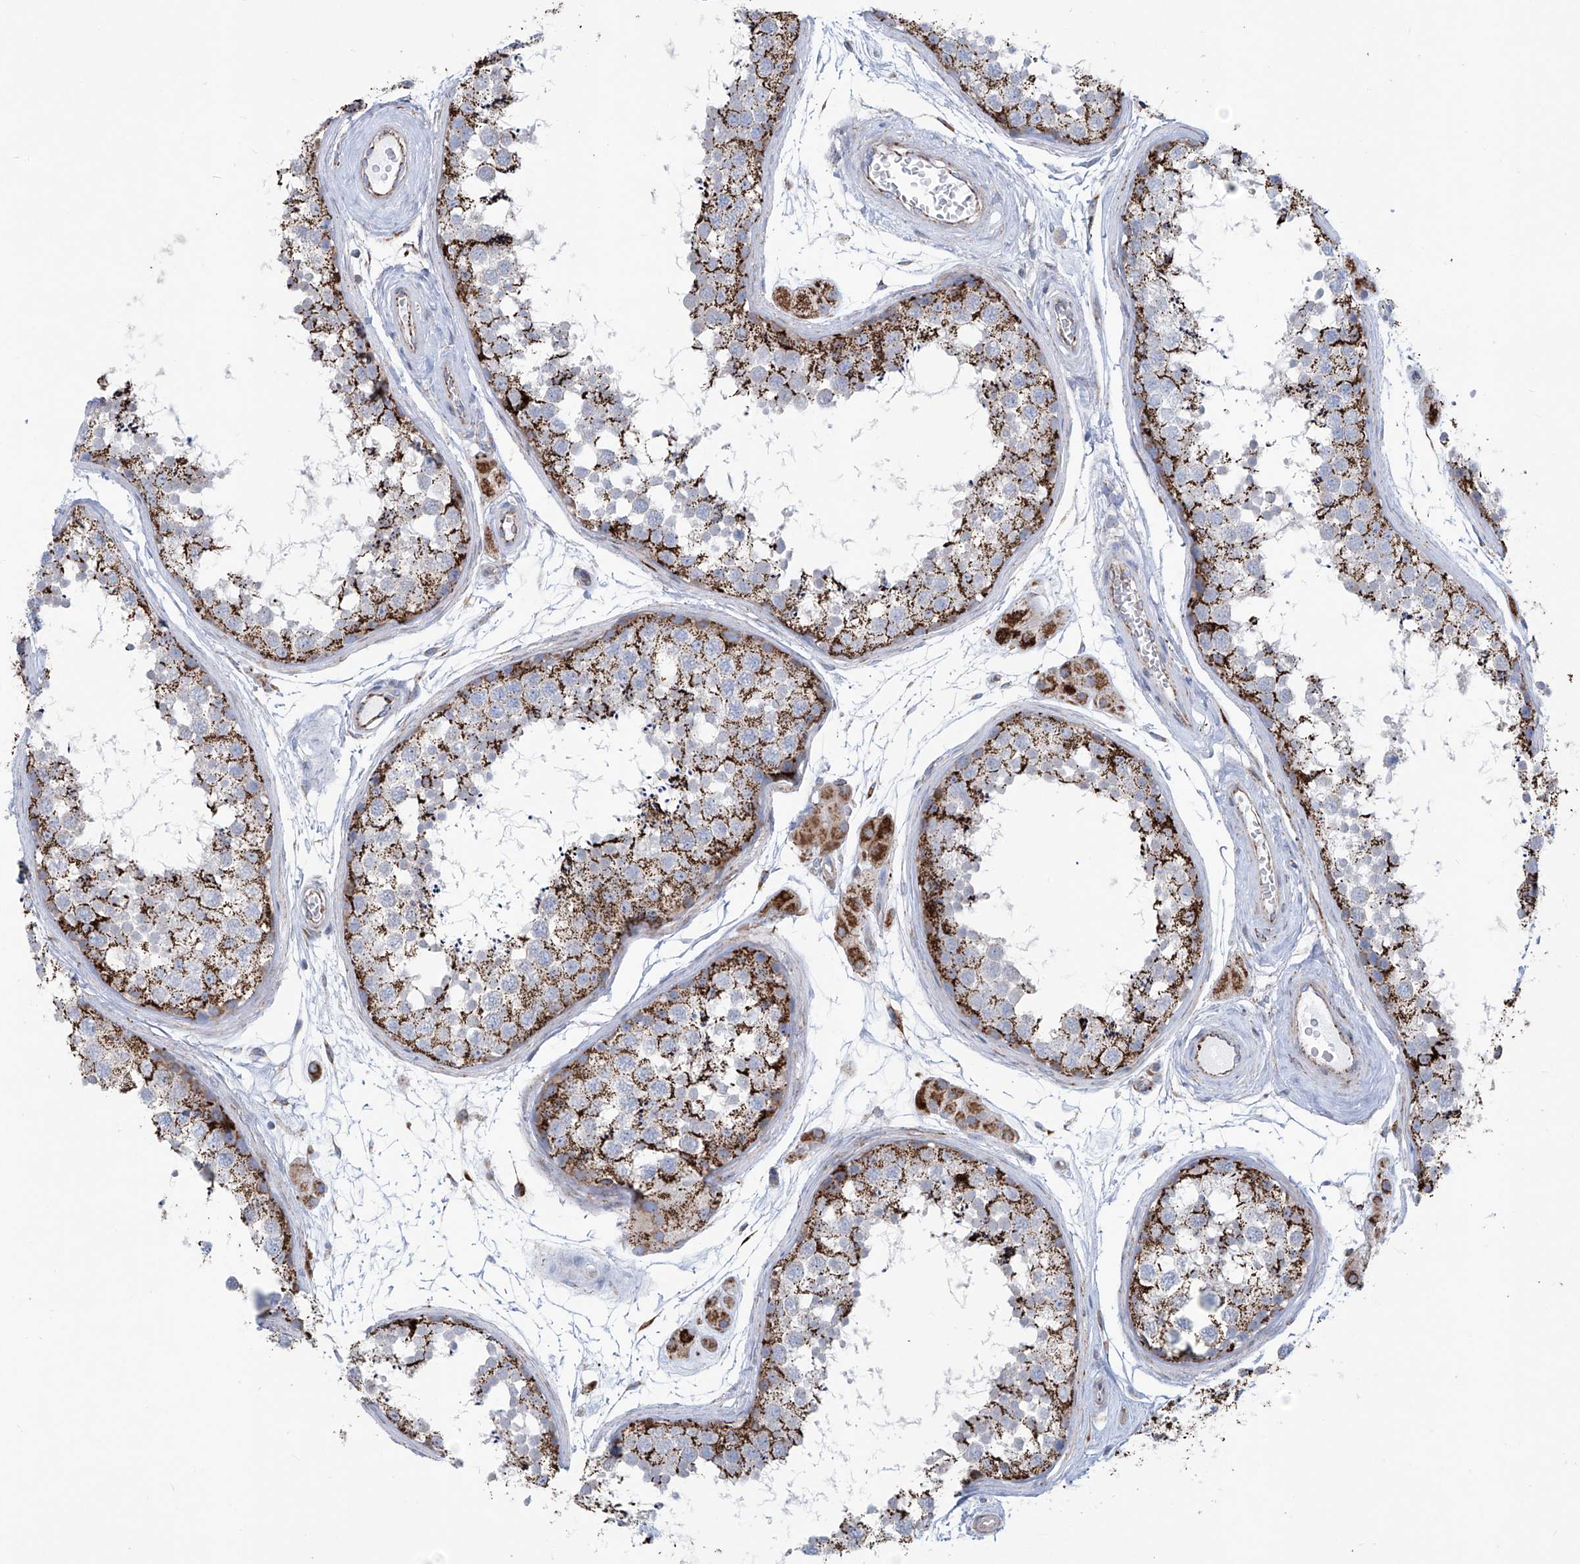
{"staining": {"intensity": "strong", "quantity": "25%-75%", "location": "cytoplasmic/membranous"}, "tissue": "testis", "cell_type": "Cells in seminiferous ducts", "image_type": "normal", "snomed": [{"axis": "morphology", "description": "Normal tissue, NOS"}, {"axis": "topography", "description": "Testis"}], "caption": "Immunohistochemistry (IHC) (DAB (3,3'-diaminobenzidine)) staining of unremarkable testis demonstrates strong cytoplasmic/membranous protein expression in about 25%-75% of cells in seminiferous ducts.", "gene": "ALDH6A1", "patient": {"sex": "male", "age": 56}}